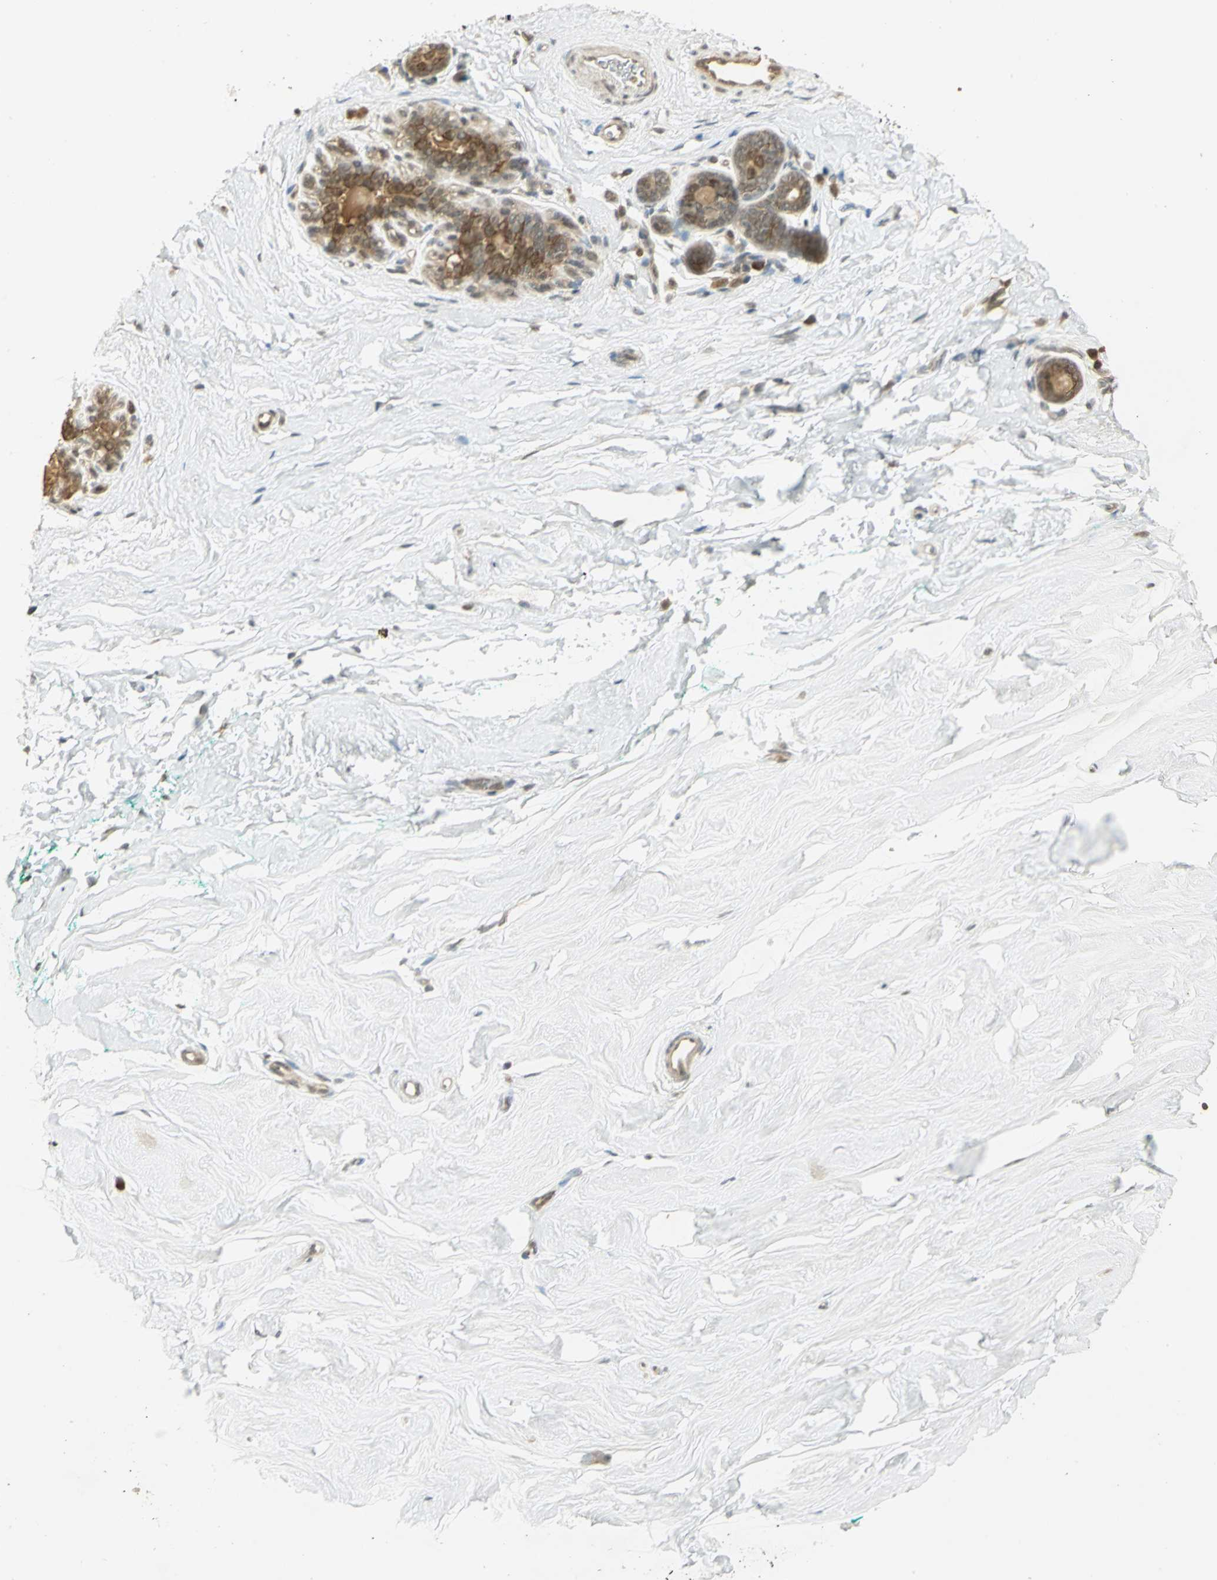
{"staining": {"intensity": "negative", "quantity": "none", "location": "none"}, "tissue": "breast", "cell_type": "Adipocytes", "image_type": "normal", "snomed": [{"axis": "morphology", "description": "Normal tissue, NOS"}, {"axis": "topography", "description": "Breast"}], "caption": "IHC image of normal breast: breast stained with DAB (3,3'-diaminobenzidine) shows no significant protein positivity in adipocytes. (DAB immunohistochemistry (IHC) visualized using brightfield microscopy, high magnification).", "gene": "CDC34", "patient": {"sex": "female", "age": 52}}